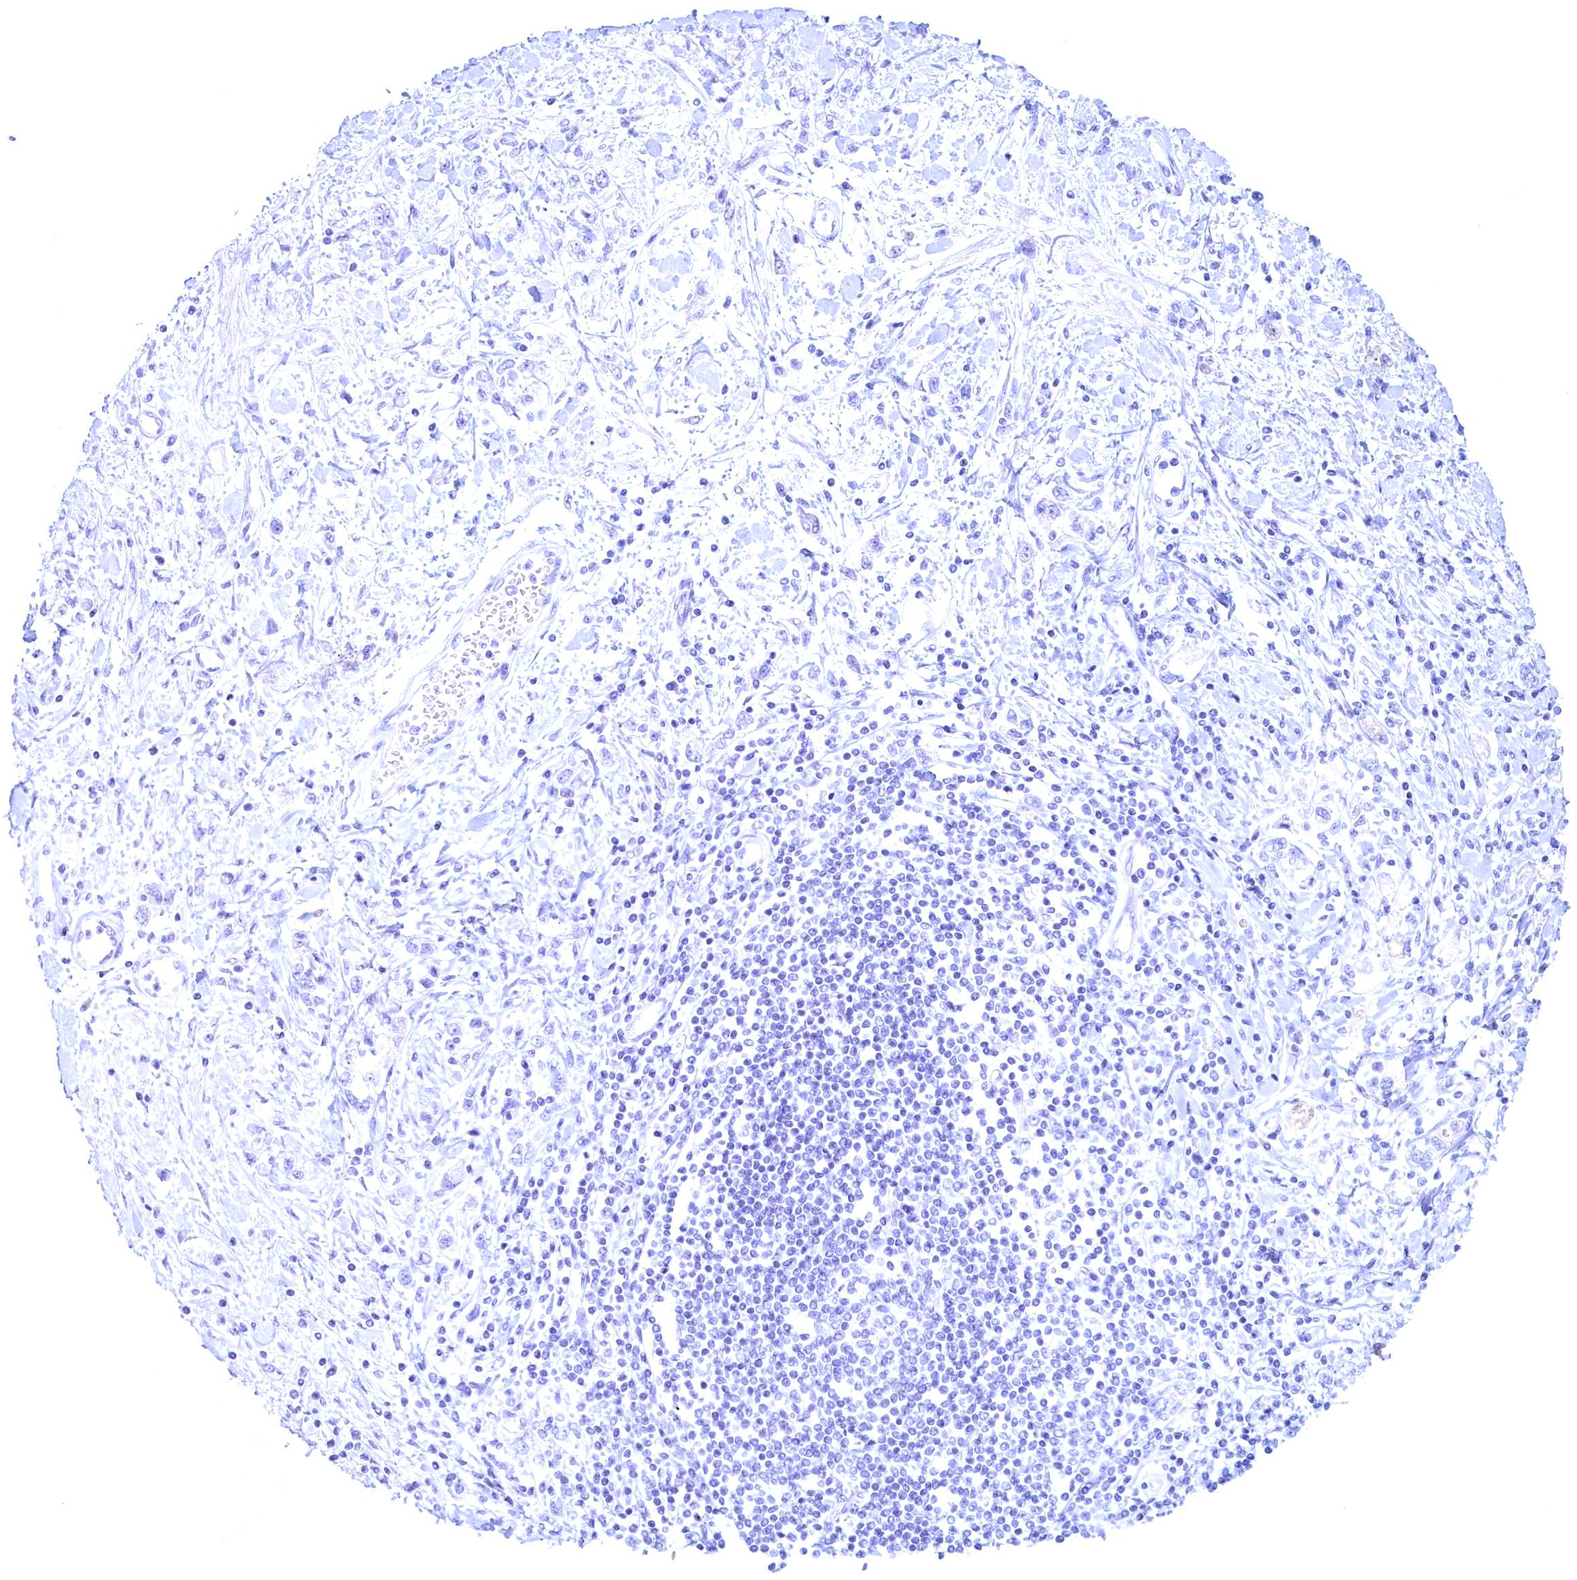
{"staining": {"intensity": "negative", "quantity": "none", "location": "none"}, "tissue": "stomach cancer", "cell_type": "Tumor cells", "image_type": "cancer", "snomed": [{"axis": "morphology", "description": "Adenocarcinoma, NOS"}, {"axis": "topography", "description": "Stomach"}], "caption": "This is an immunohistochemistry (IHC) image of stomach cancer (adenocarcinoma). There is no expression in tumor cells.", "gene": "MAP1LC3A", "patient": {"sex": "female", "age": 76}}